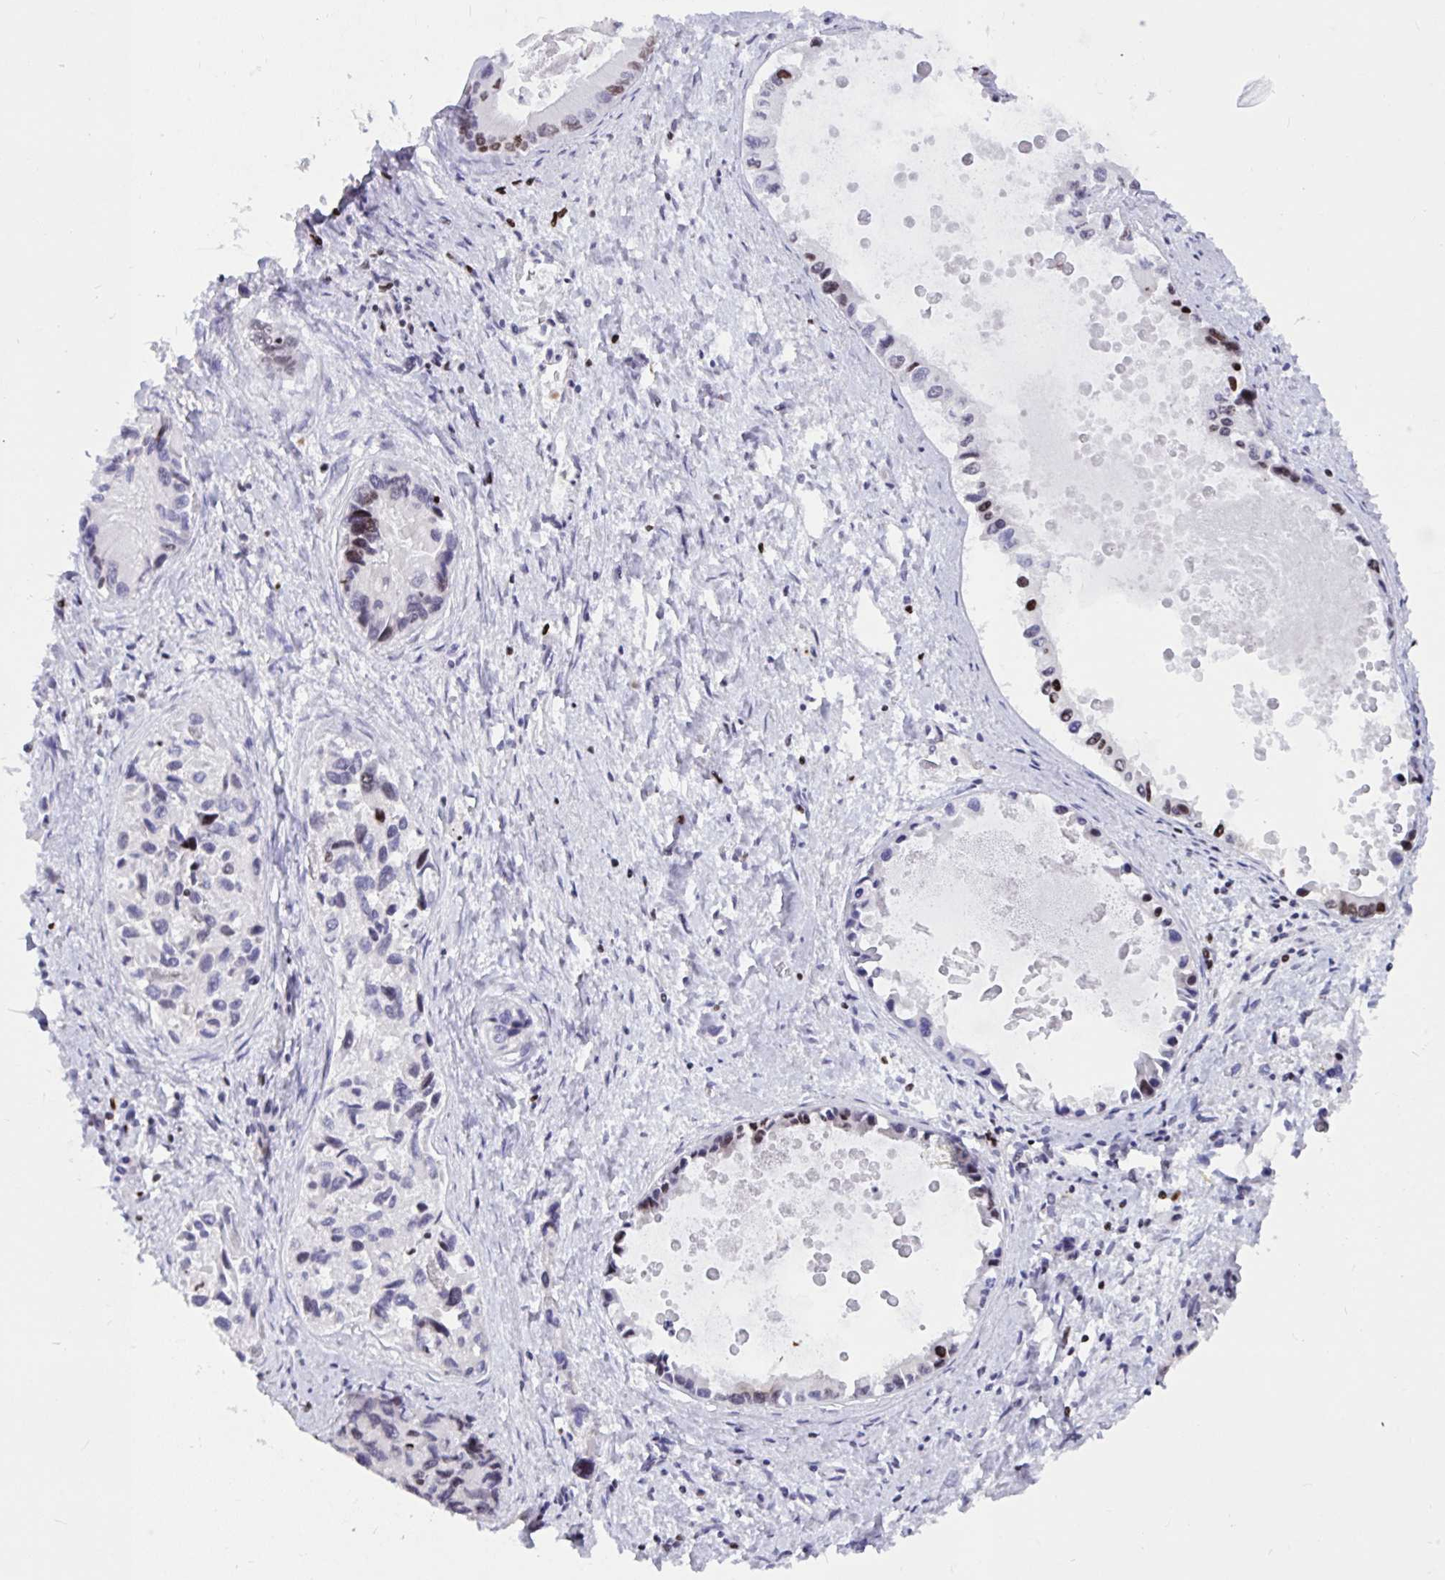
{"staining": {"intensity": "weak", "quantity": "<25%", "location": "nuclear"}, "tissue": "liver cancer", "cell_type": "Tumor cells", "image_type": "cancer", "snomed": [{"axis": "morphology", "description": "Cholangiocarcinoma"}, {"axis": "topography", "description": "Liver"}], "caption": "Cholangiocarcinoma (liver) was stained to show a protein in brown. There is no significant expression in tumor cells.", "gene": "HMGB2", "patient": {"sex": "male", "age": 66}}